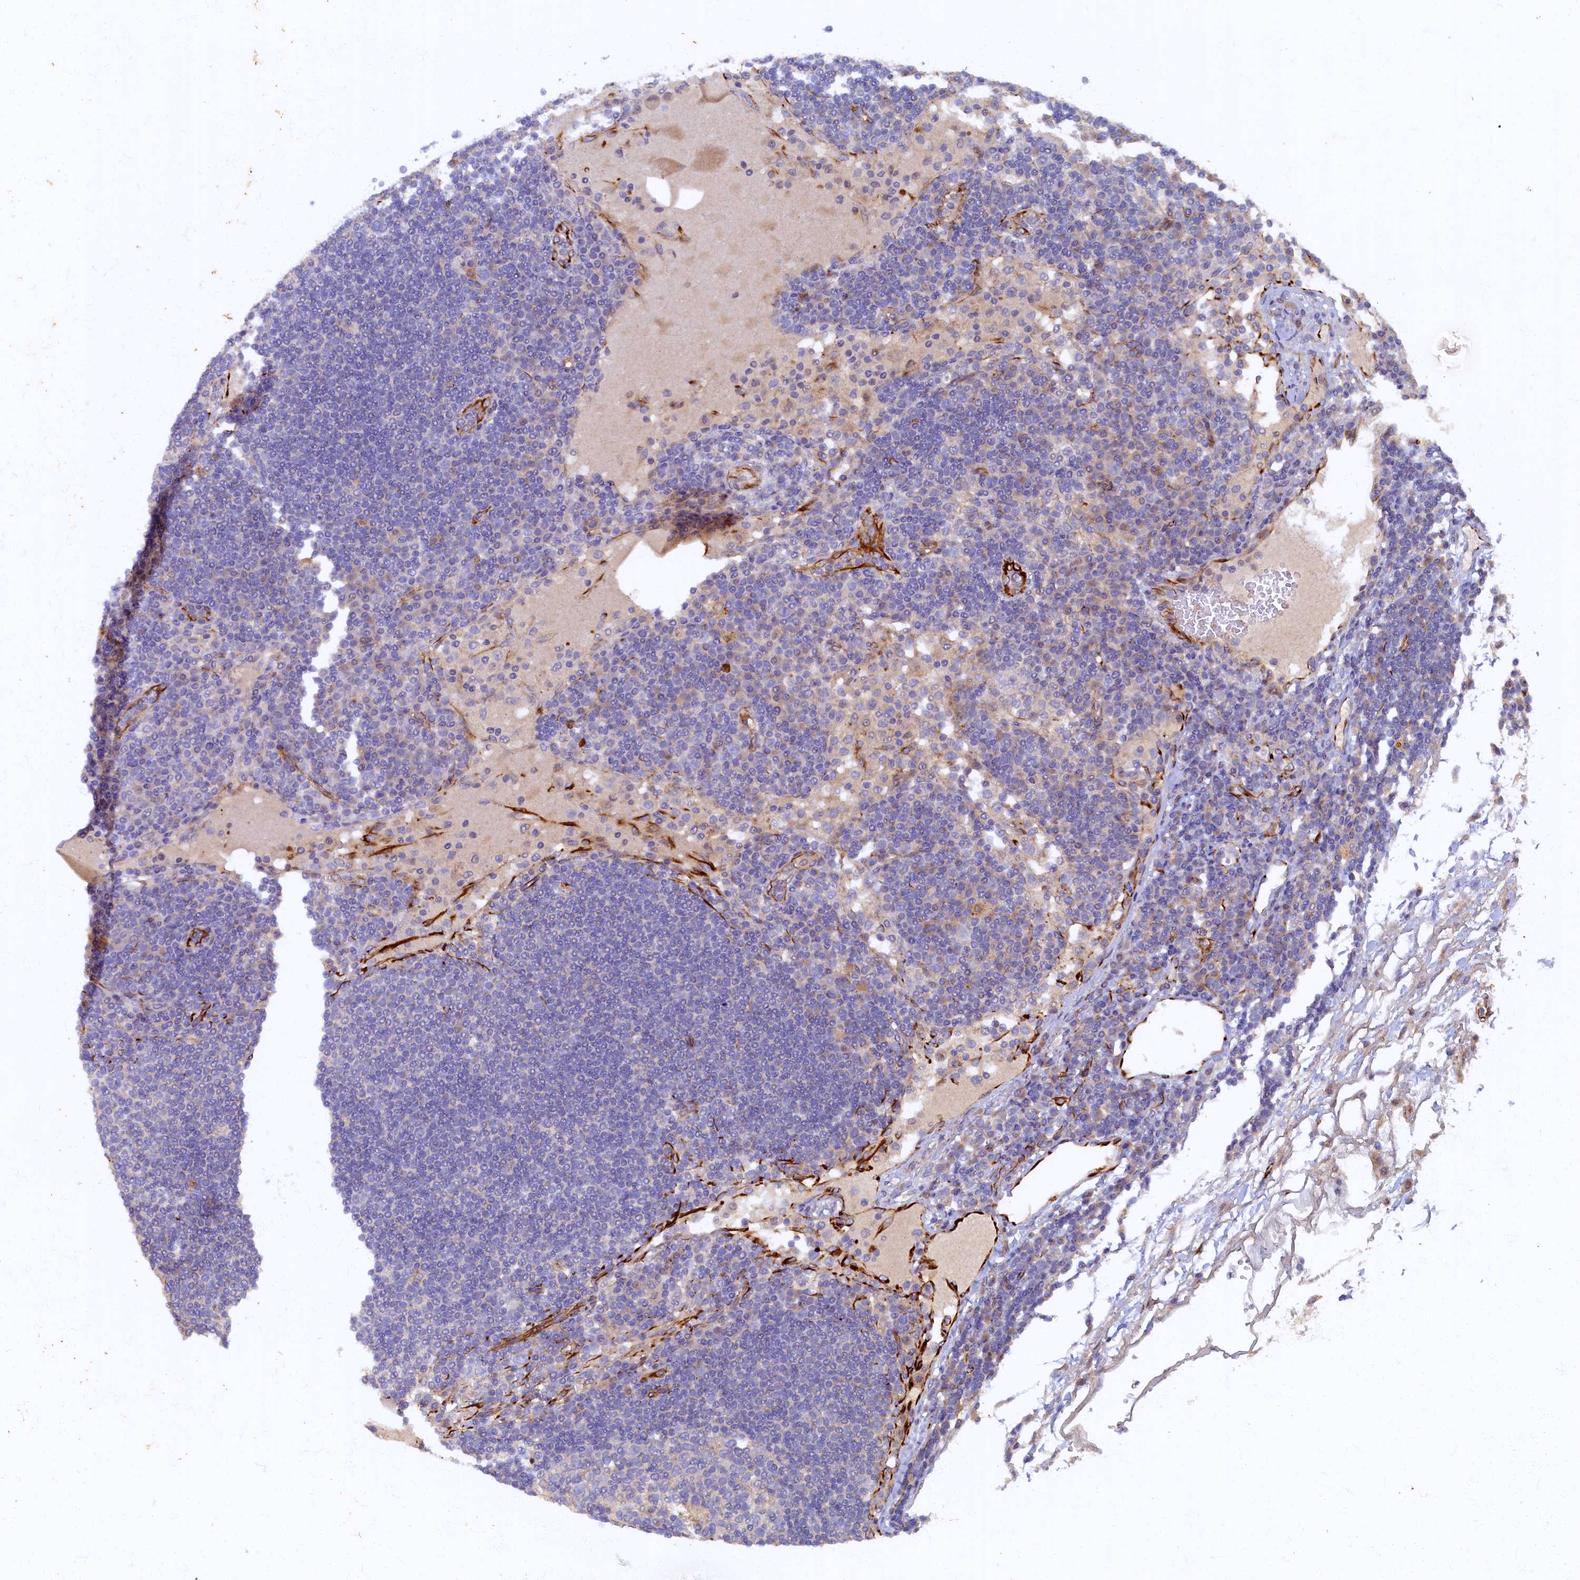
{"staining": {"intensity": "negative", "quantity": "none", "location": "none"}, "tissue": "lymph node", "cell_type": "Germinal center cells", "image_type": "normal", "snomed": [{"axis": "morphology", "description": "Normal tissue, NOS"}, {"axis": "topography", "description": "Lymph node"}], "caption": "The immunohistochemistry image has no significant expression in germinal center cells of lymph node.", "gene": "ARL11", "patient": {"sex": "female", "age": 53}}